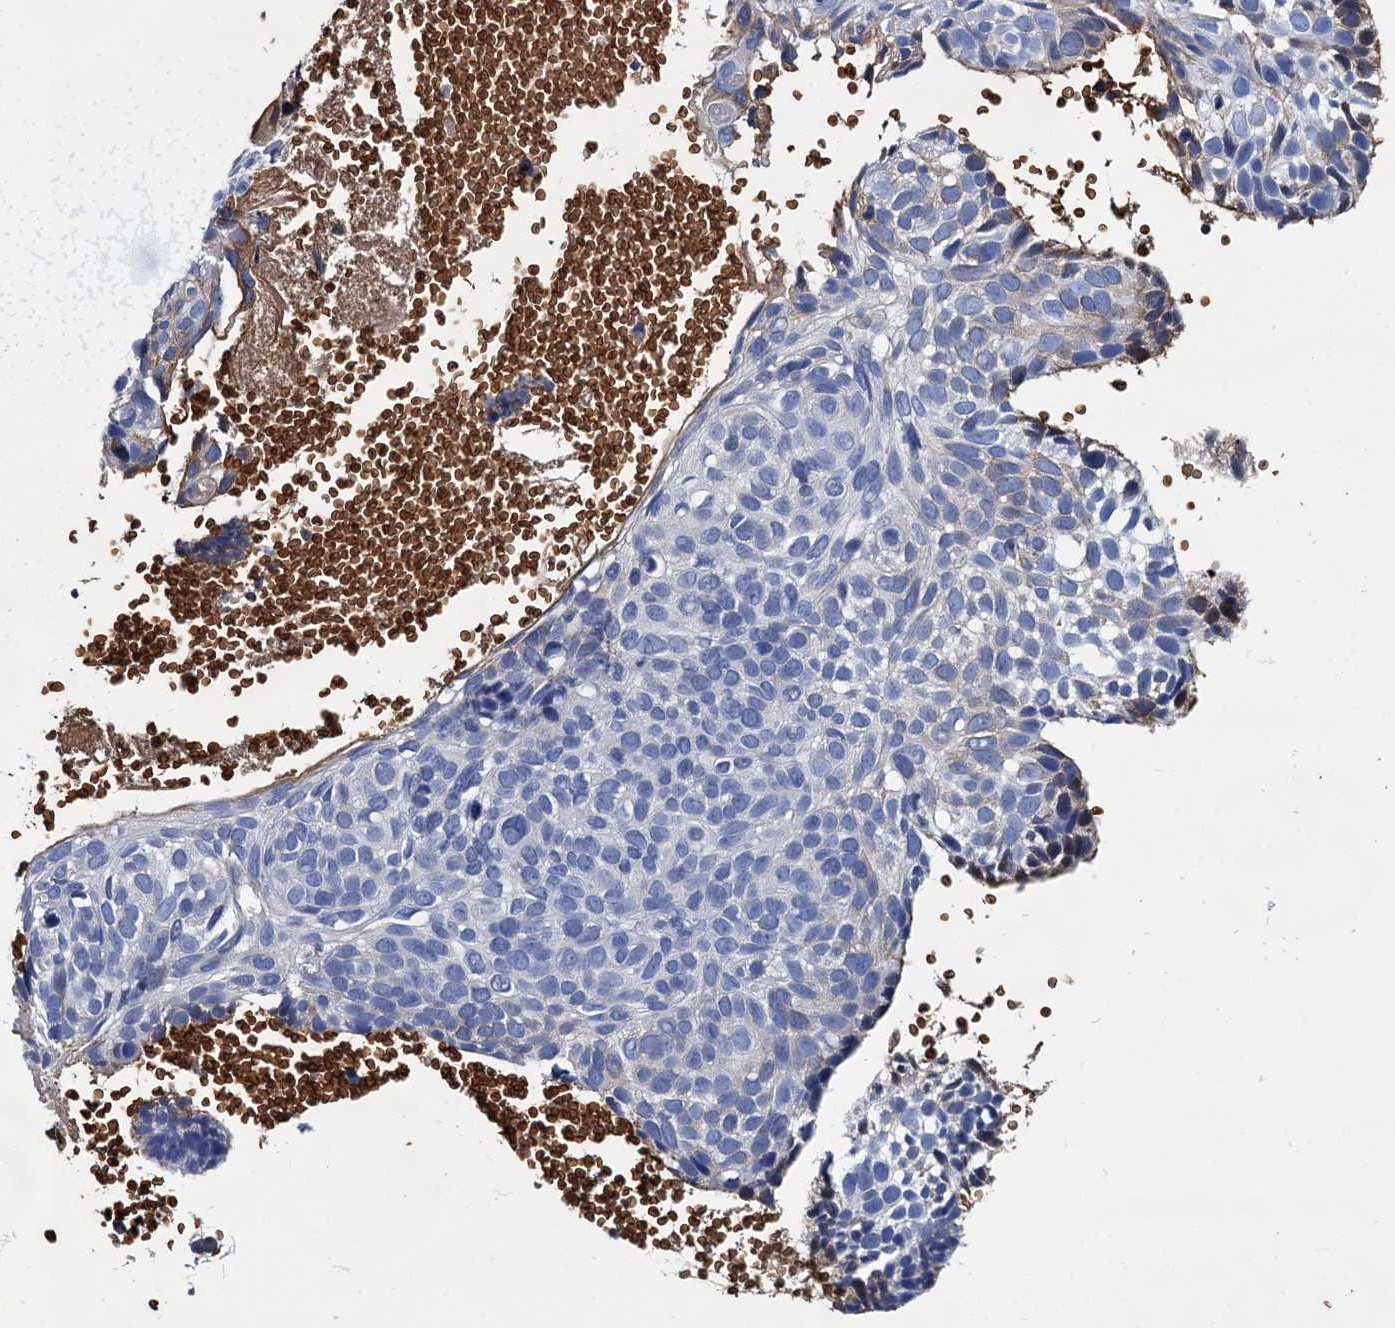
{"staining": {"intensity": "negative", "quantity": "none", "location": "none"}, "tissue": "skin cancer", "cell_type": "Tumor cells", "image_type": "cancer", "snomed": [{"axis": "morphology", "description": "Normal tissue, NOS"}, {"axis": "morphology", "description": "Basal cell carcinoma"}, {"axis": "topography", "description": "Skin"}], "caption": "High power microscopy photomicrograph of an immunohistochemistry (IHC) image of skin cancer, revealing no significant expression in tumor cells. Brightfield microscopy of IHC stained with DAB (3,3'-diaminobenzidine) (brown) and hematoxylin (blue), captured at high magnification.", "gene": "ATG2A", "patient": {"sex": "male", "age": 66}}